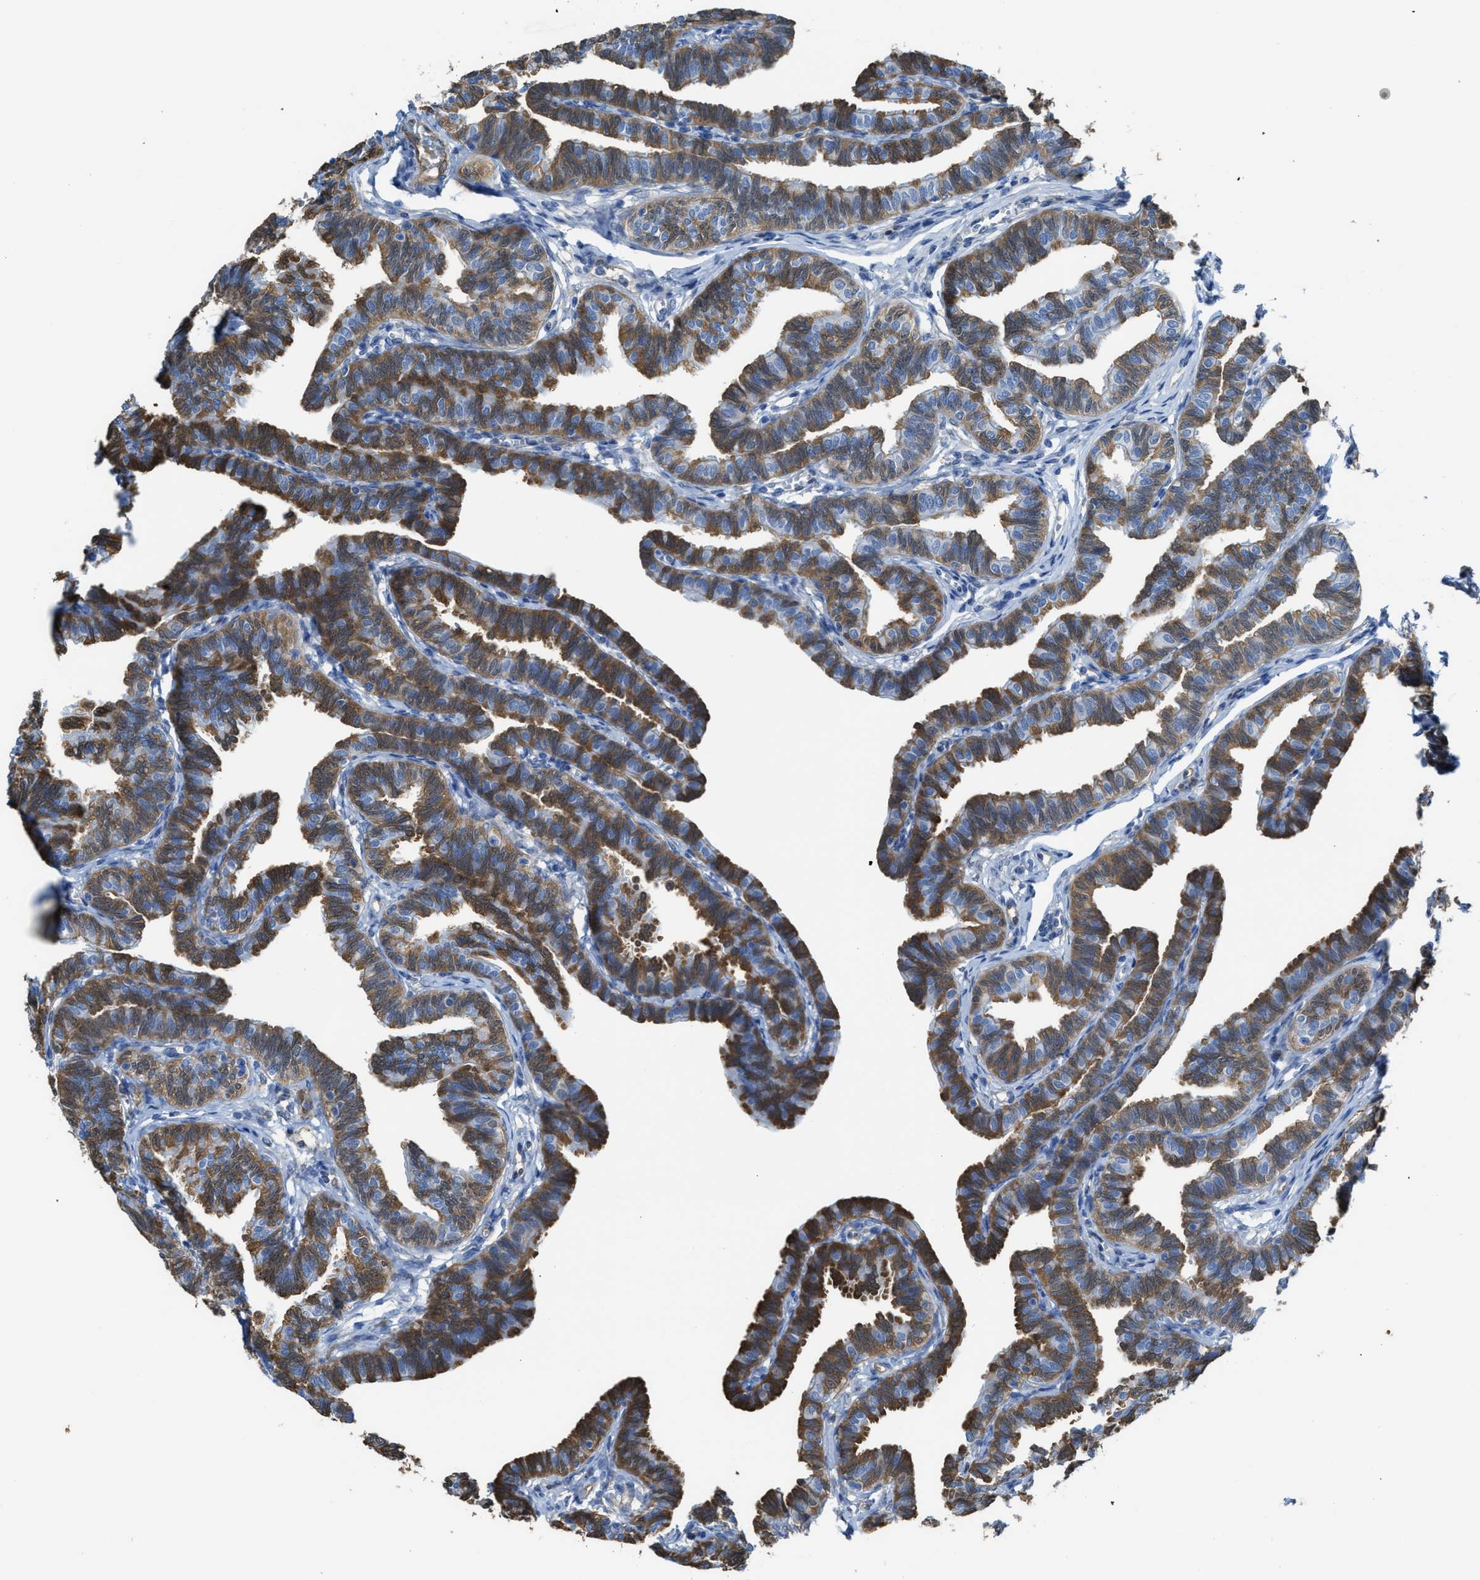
{"staining": {"intensity": "moderate", "quantity": ">75%", "location": "cytoplasmic/membranous,nuclear"}, "tissue": "fallopian tube", "cell_type": "Glandular cells", "image_type": "normal", "snomed": [{"axis": "morphology", "description": "Normal tissue, NOS"}, {"axis": "topography", "description": "Fallopian tube"}, {"axis": "topography", "description": "Ovary"}], "caption": "Unremarkable fallopian tube shows moderate cytoplasmic/membranous,nuclear staining in about >75% of glandular cells, visualized by immunohistochemistry.", "gene": "ASS1", "patient": {"sex": "female", "age": 23}}